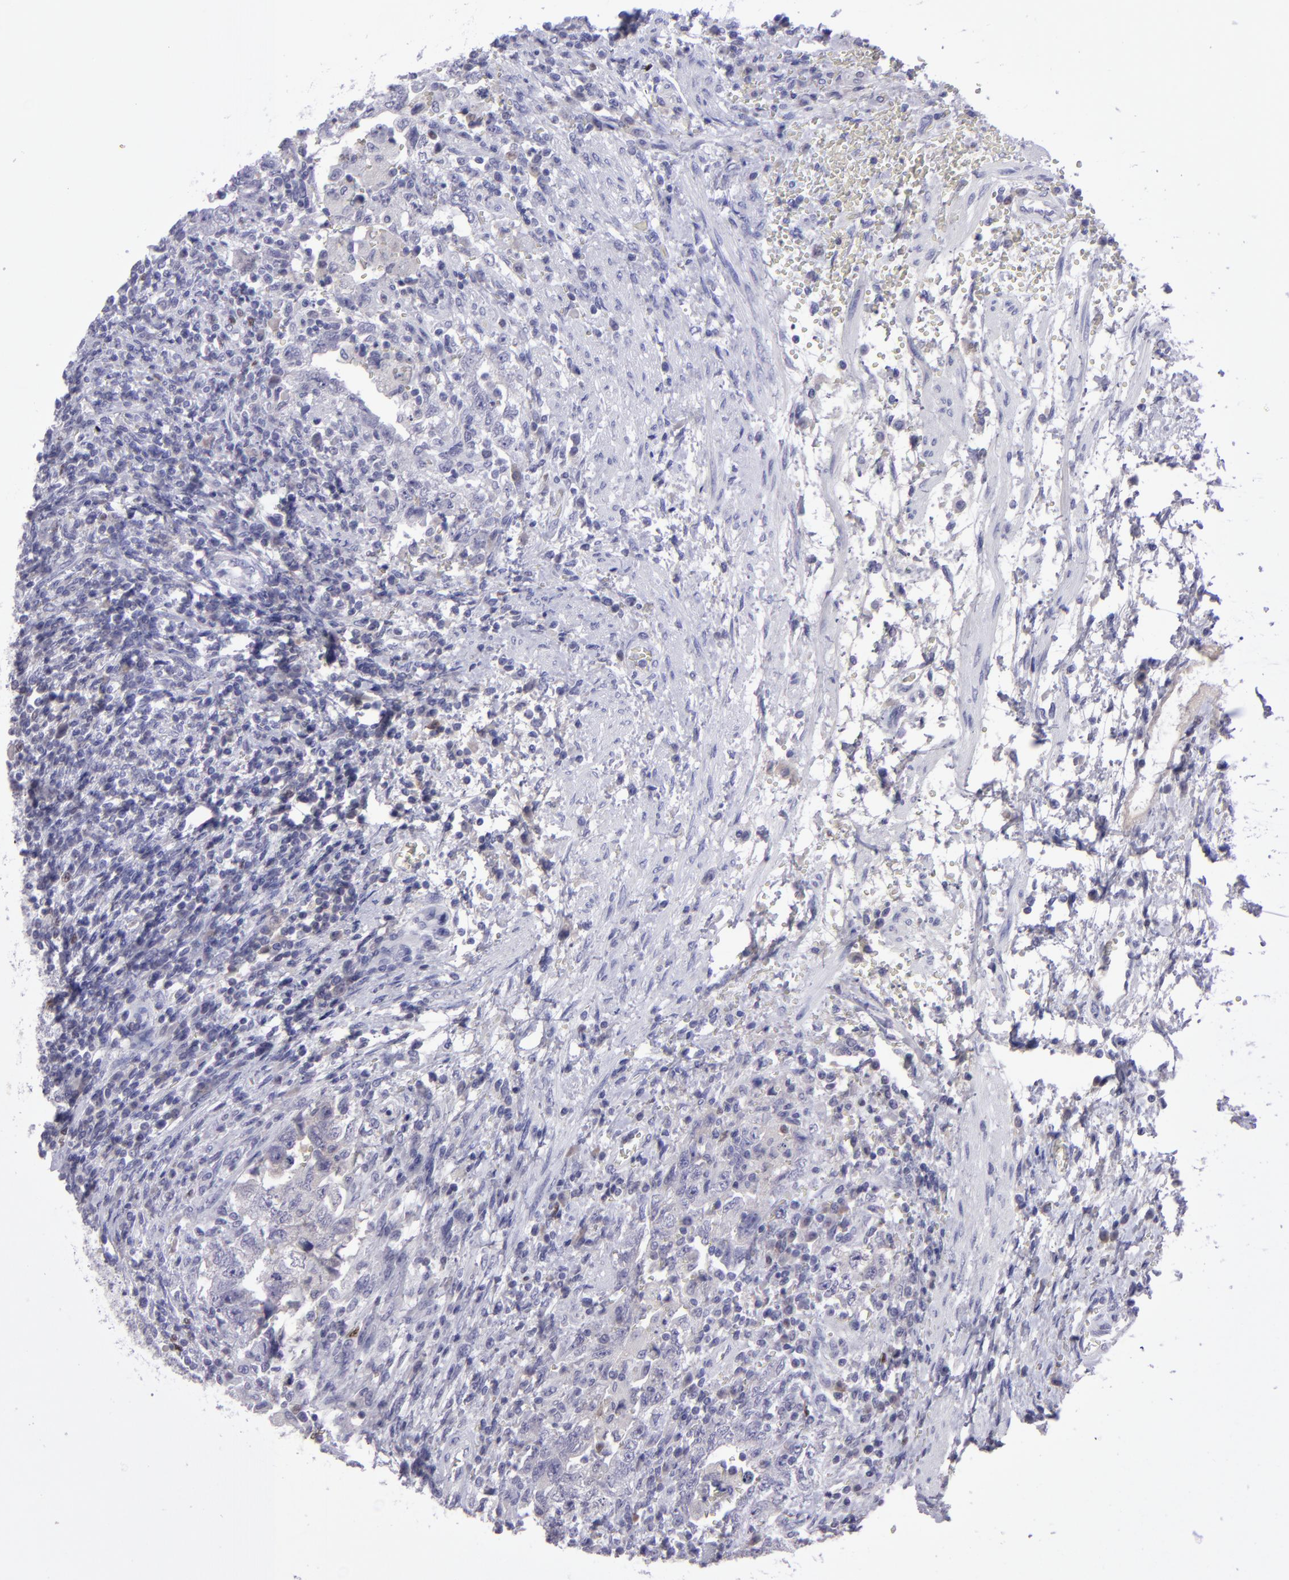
{"staining": {"intensity": "negative", "quantity": "none", "location": "none"}, "tissue": "testis cancer", "cell_type": "Tumor cells", "image_type": "cancer", "snomed": [{"axis": "morphology", "description": "Carcinoma, Embryonal, NOS"}, {"axis": "topography", "description": "Testis"}], "caption": "An immunohistochemistry histopathology image of testis cancer is shown. There is no staining in tumor cells of testis cancer.", "gene": "POU2F2", "patient": {"sex": "male", "age": 26}}